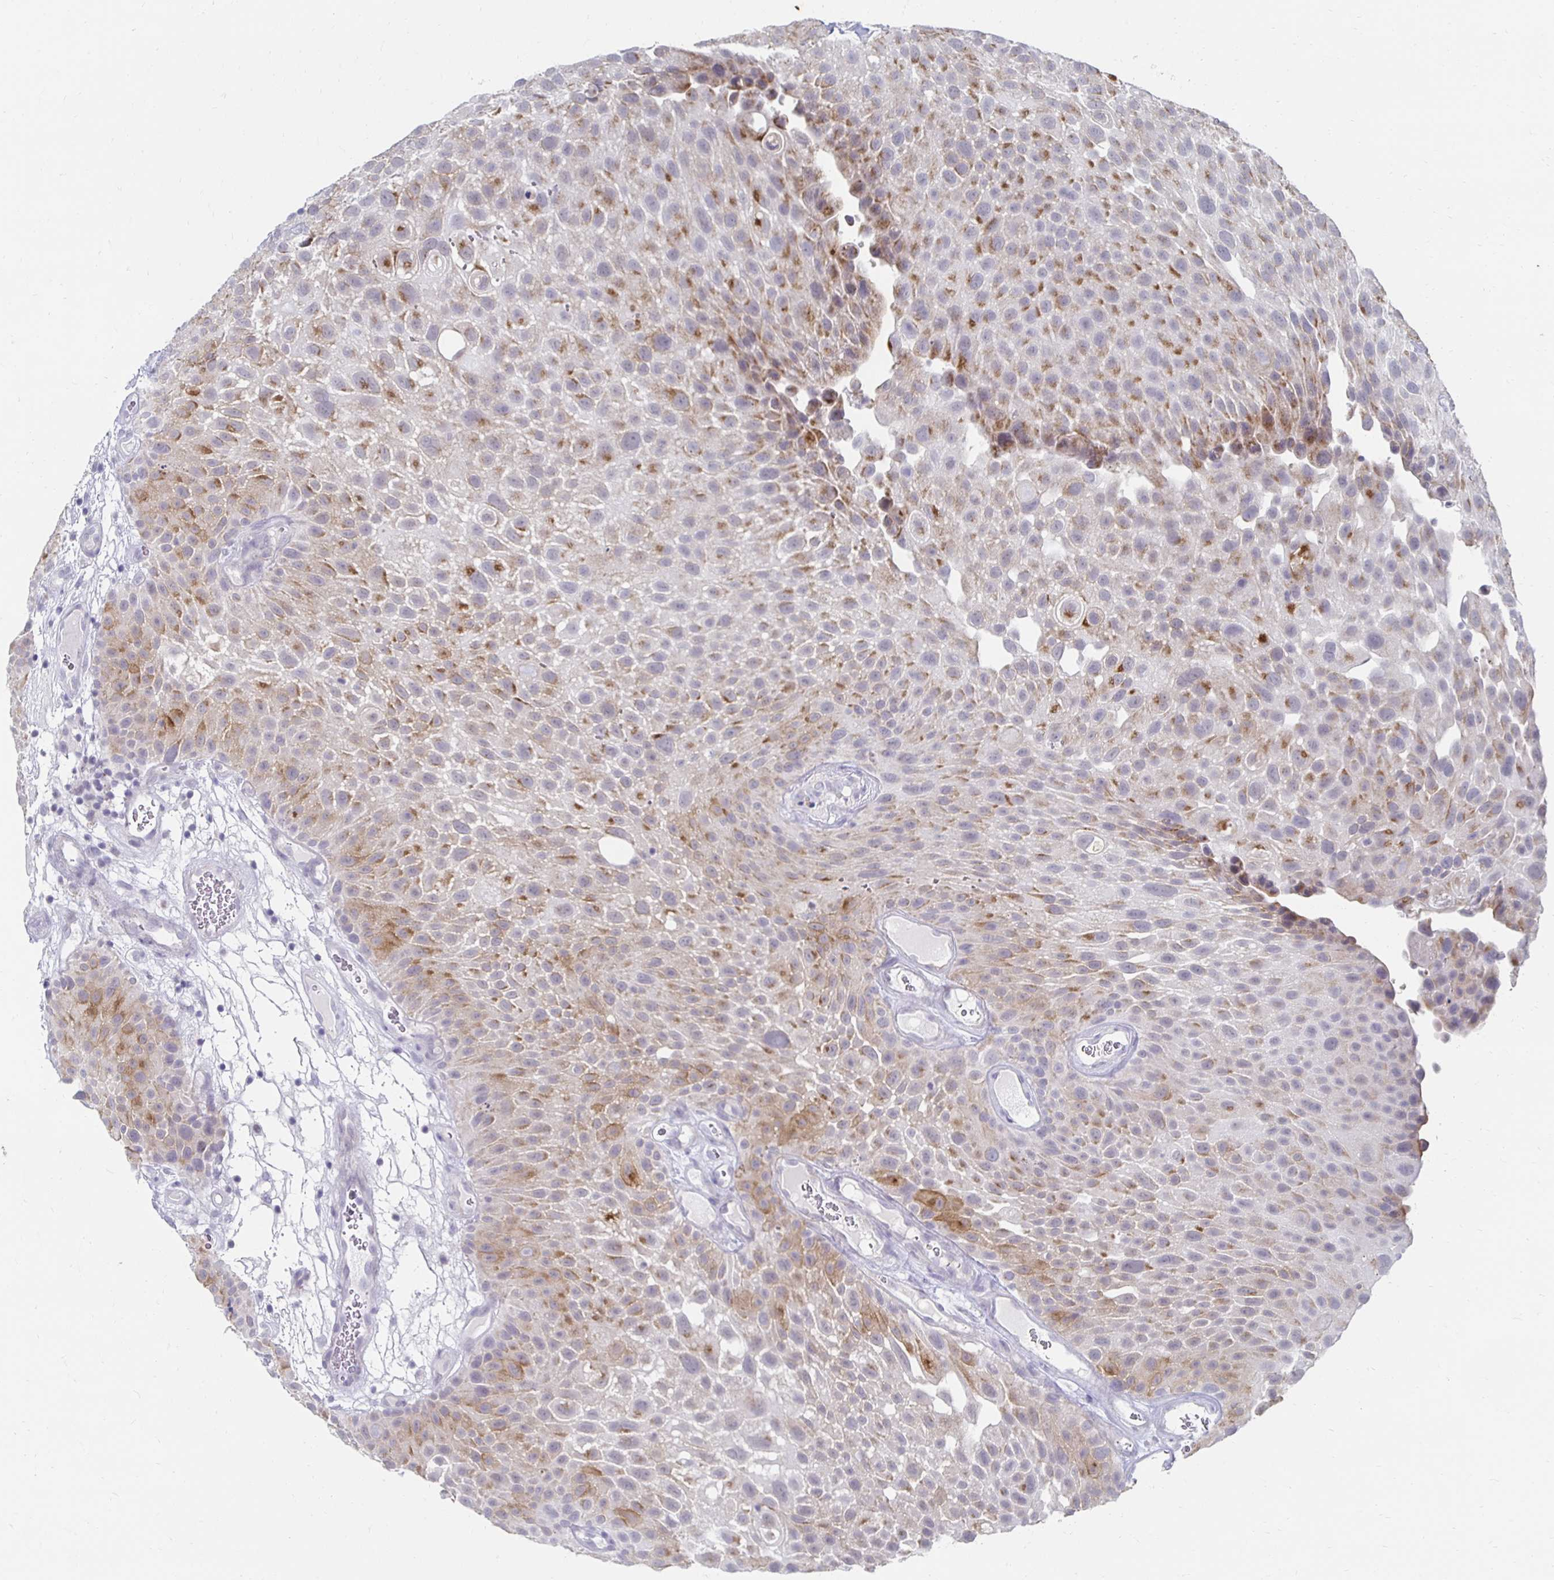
{"staining": {"intensity": "moderate", "quantity": ">75%", "location": "cytoplasmic/membranous"}, "tissue": "urothelial cancer", "cell_type": "Tumor cells", "image_type": "cancer", "snomed": [{"axis": "morphology", "description": "Urothelial carcinoma, Low grade"}, {"axis": "topography", "description": "Urinary bladder"}], "caption": "IHC of urothelial cancer exhibits medium levels of moderate cytoplasmic/membranous expression in approximately >75% of tumor cells. (DAB (3,3'-diaminobenzidine) IHC with brightfield microscopy, high magnification).", "gene": "NOCT", "patient": {"sex": "male", "age": 72}}